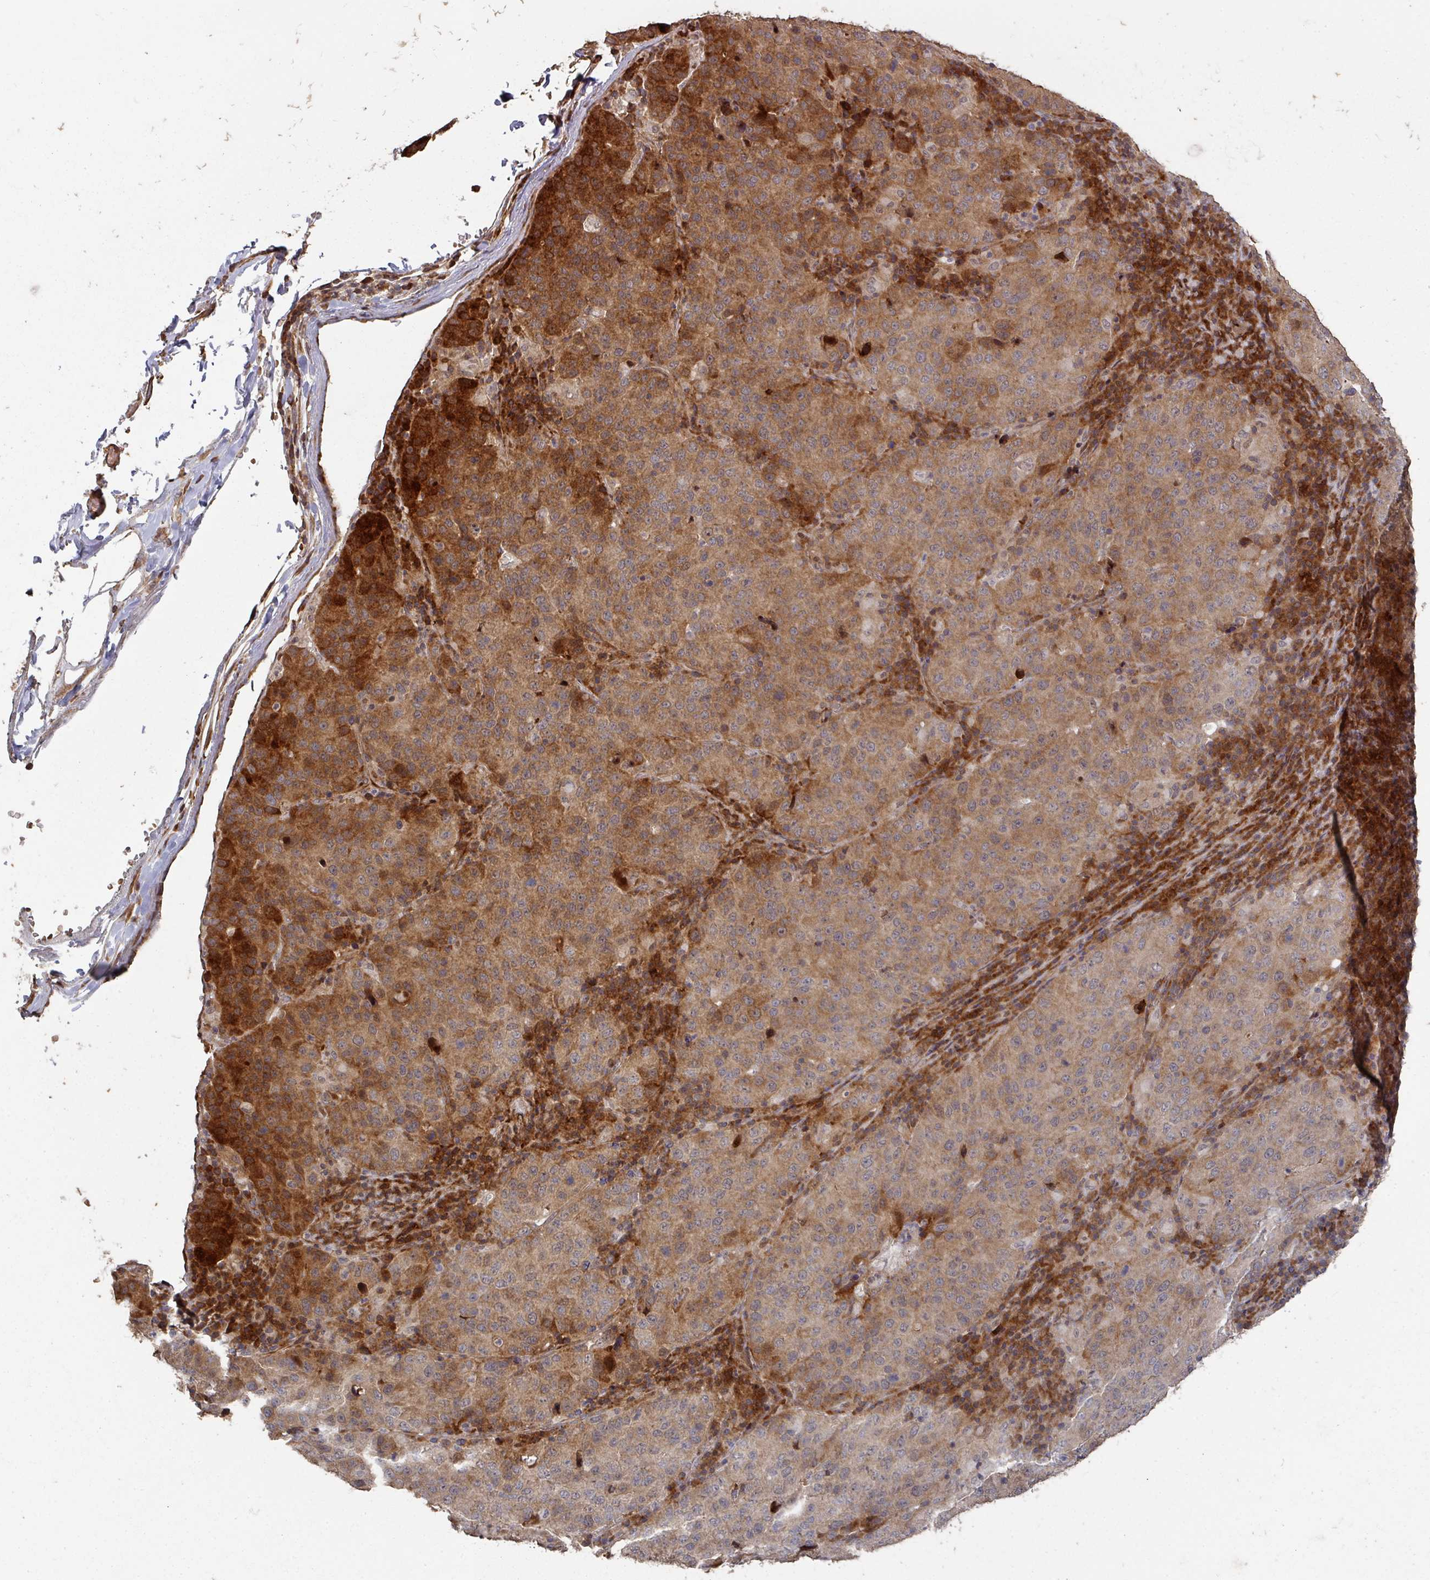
{"staining": {"intensity": "strong", "quantity": "25%-75%", "location": "cytoplasmic/membranous"}, "tissue": "stomach cancer", "cell_type": "Tumor cells", "image_type": "cancer", "snomed": [{"axis": "morphology", "description": "Adenocarcinoma, NOS"}, {"axis": "topography", "description": "Stomach"}], "caption": "Tumor cells display high levels of strong cytoplasmic/membranous staining in about 25%-75% of cells in stomach adenocarcinoma.", "gene": "CA7", "patient": {"sex": "male", "age": 71}}